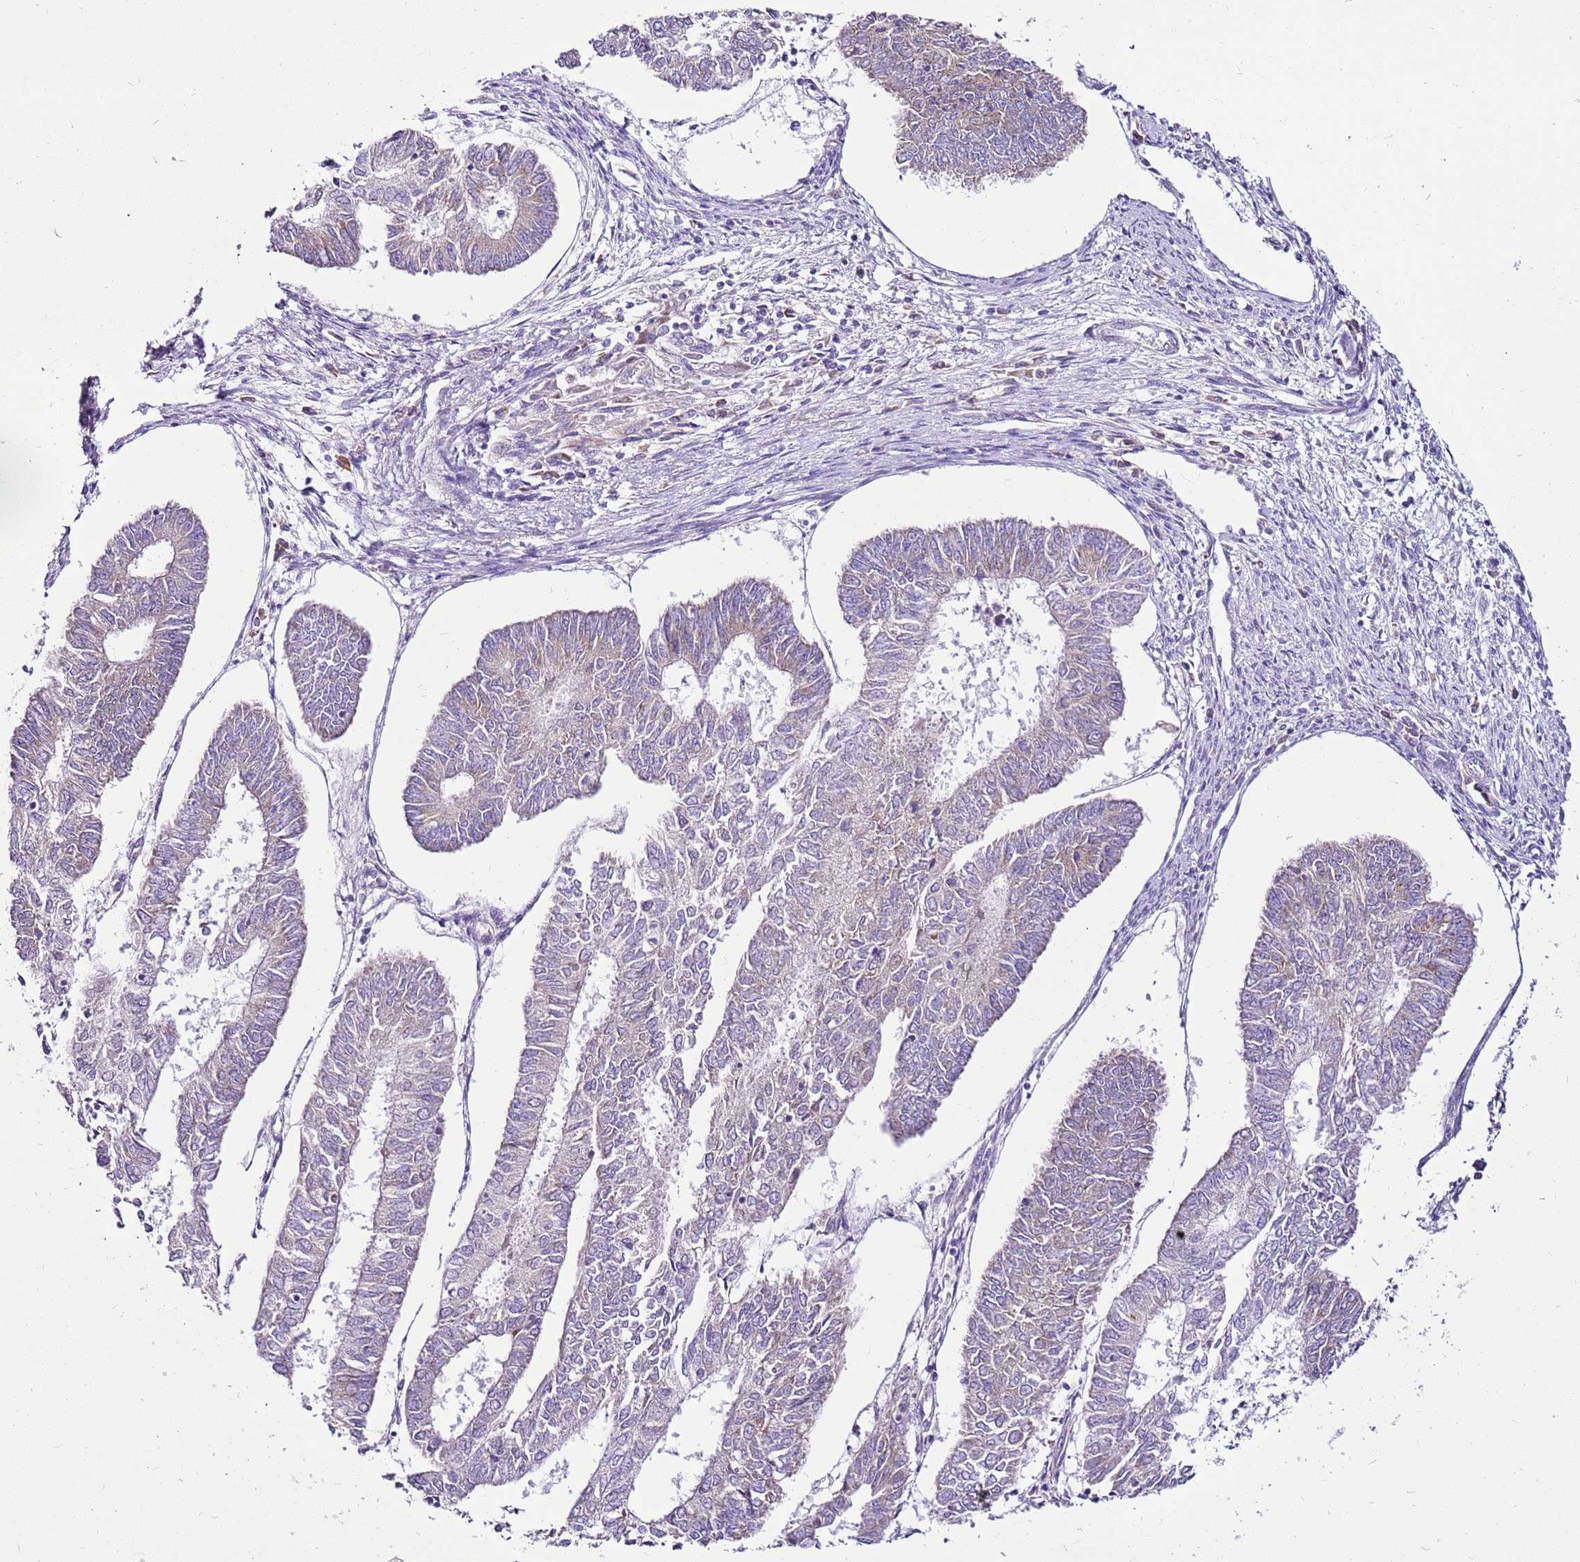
{"staining": {"intensity": "negative", "quantity": "none", "location": "none"}, "tissue": "endometrial cancer", "cell_type": "Tumor cells", "image_type": "cancer", "snomed": [{"axis": "morphology", "description": "Adenocarcinoma, NOS"}, {"axis": "topography", "description": "Endometrium"}], "caption": "Endometrial cancer (adenocarcinoma) was stained to show a protein in brown. There is no significant expression in tumor cells. Brightfield microscopy of IHC stained with DAB (brown) and hematoxylin (blue), captured at high magnification.", "gene": "MRPL36", "patient": {"sex": "female", "age": 68}}